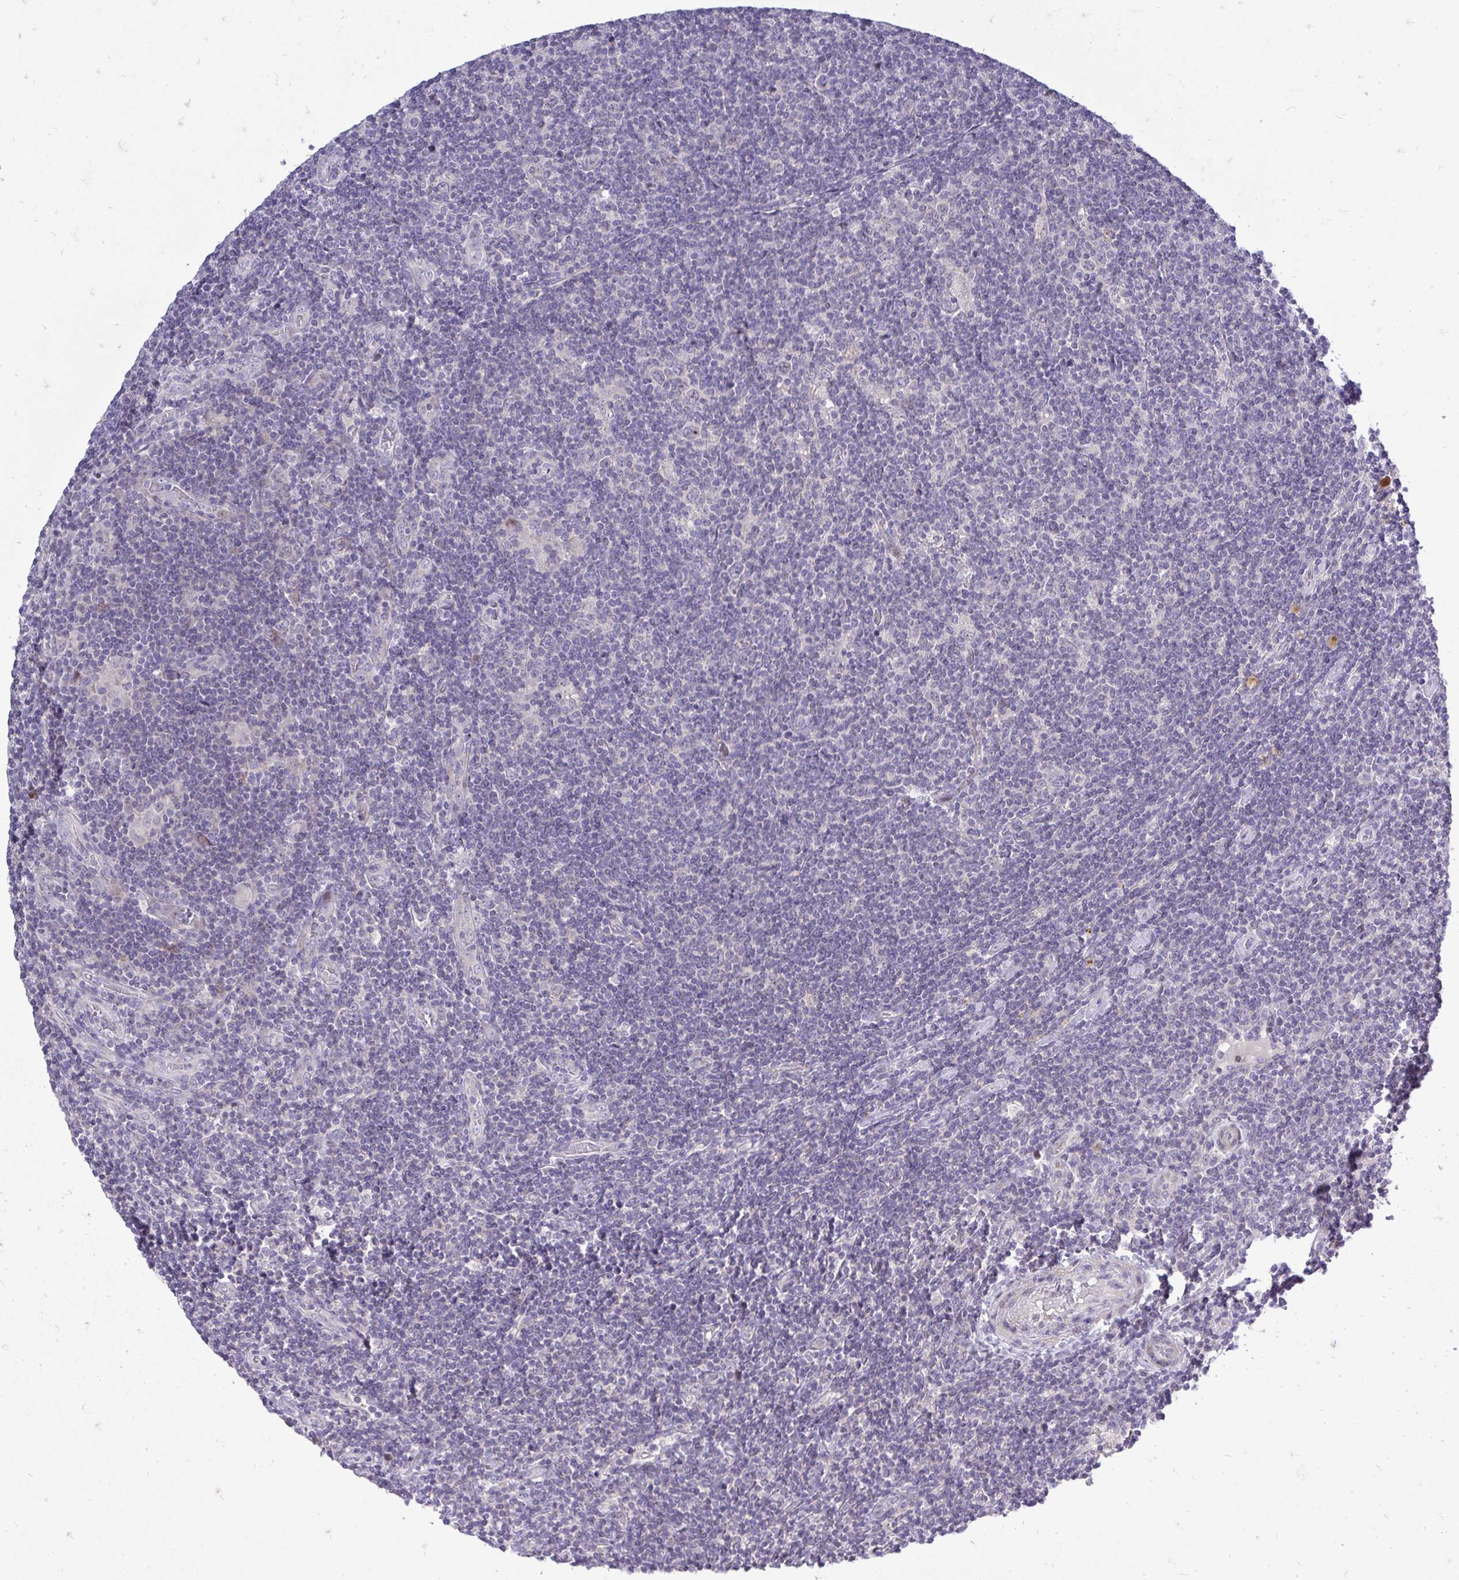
{"staining": {"intensity": "negative", "quantity": "none", "location": "none"}, "tissue": "lymphoma", "cell_type": "Tumor cells", "image_type": "cancer", "snomed": [{"axis": "morphology", "description": "Hodgkin's disease, NOS"}, {"axis": "topography", "description": "Lymph node"}], "caption": "Photomicrograph shows no significant protein positivity in tumor cells of lymphoma.", "gene": "OR8D1", "patient": {"sex": "male", "age": 40}}